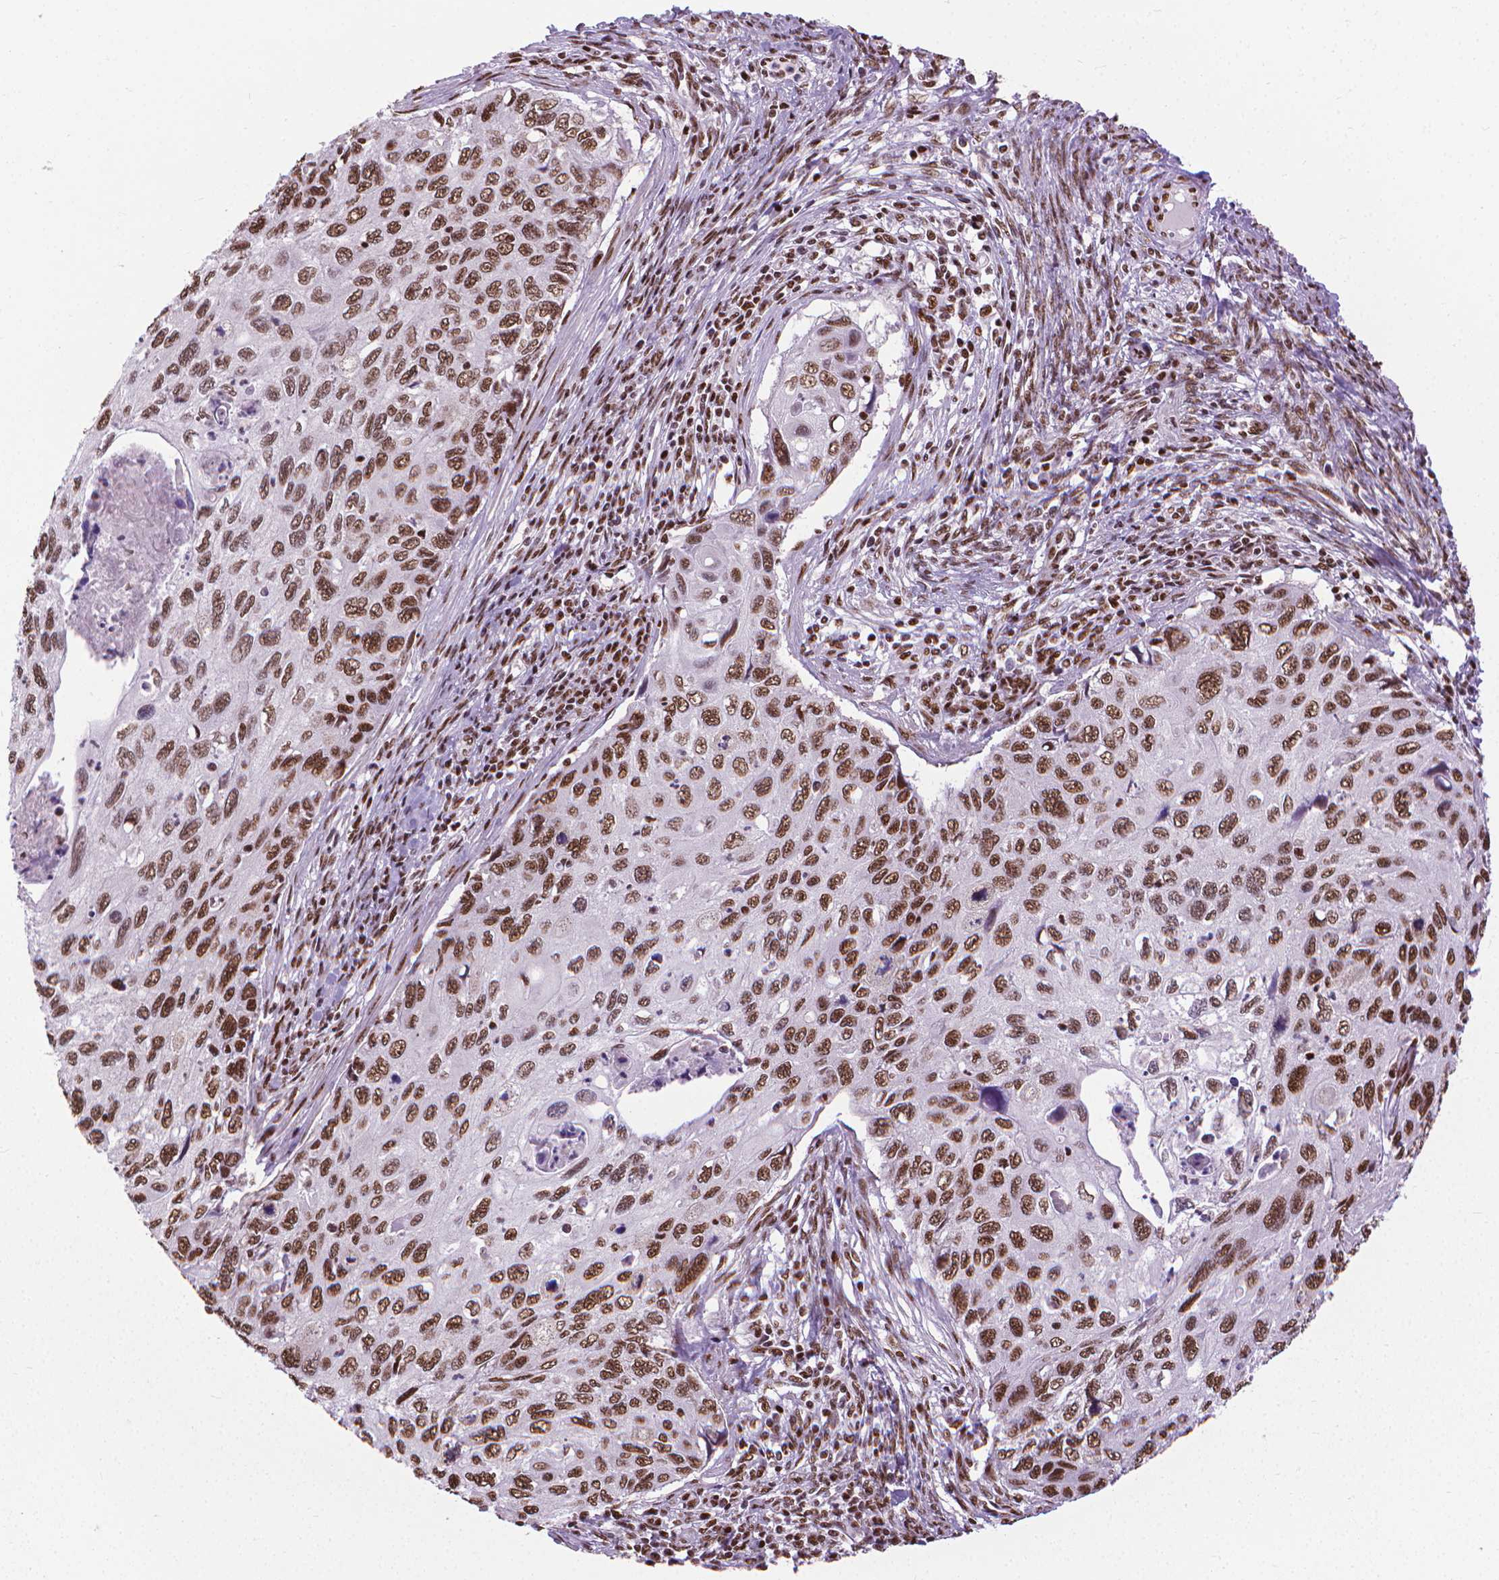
{"staining": {"intensity": "moderate", "quantity": ">75%", "location": "nuclear"}, "tissue": "cervical cancer", "cell_type": "Tumor cells", "image_type": "cancer", "snomed": [{"axis": "morphology", "description": "Squamous cell carcinoma, NOS"}, {"axis": "topography", "description": "Cervix"}], "caption": "Moderate nuclear protein positivity is appreciated in approximately >75% of tumor cells in cervical cancer (squamous cell carcinoma).", "gene": "AKAP8", "patient": {"sex": "female", "age": 70}}